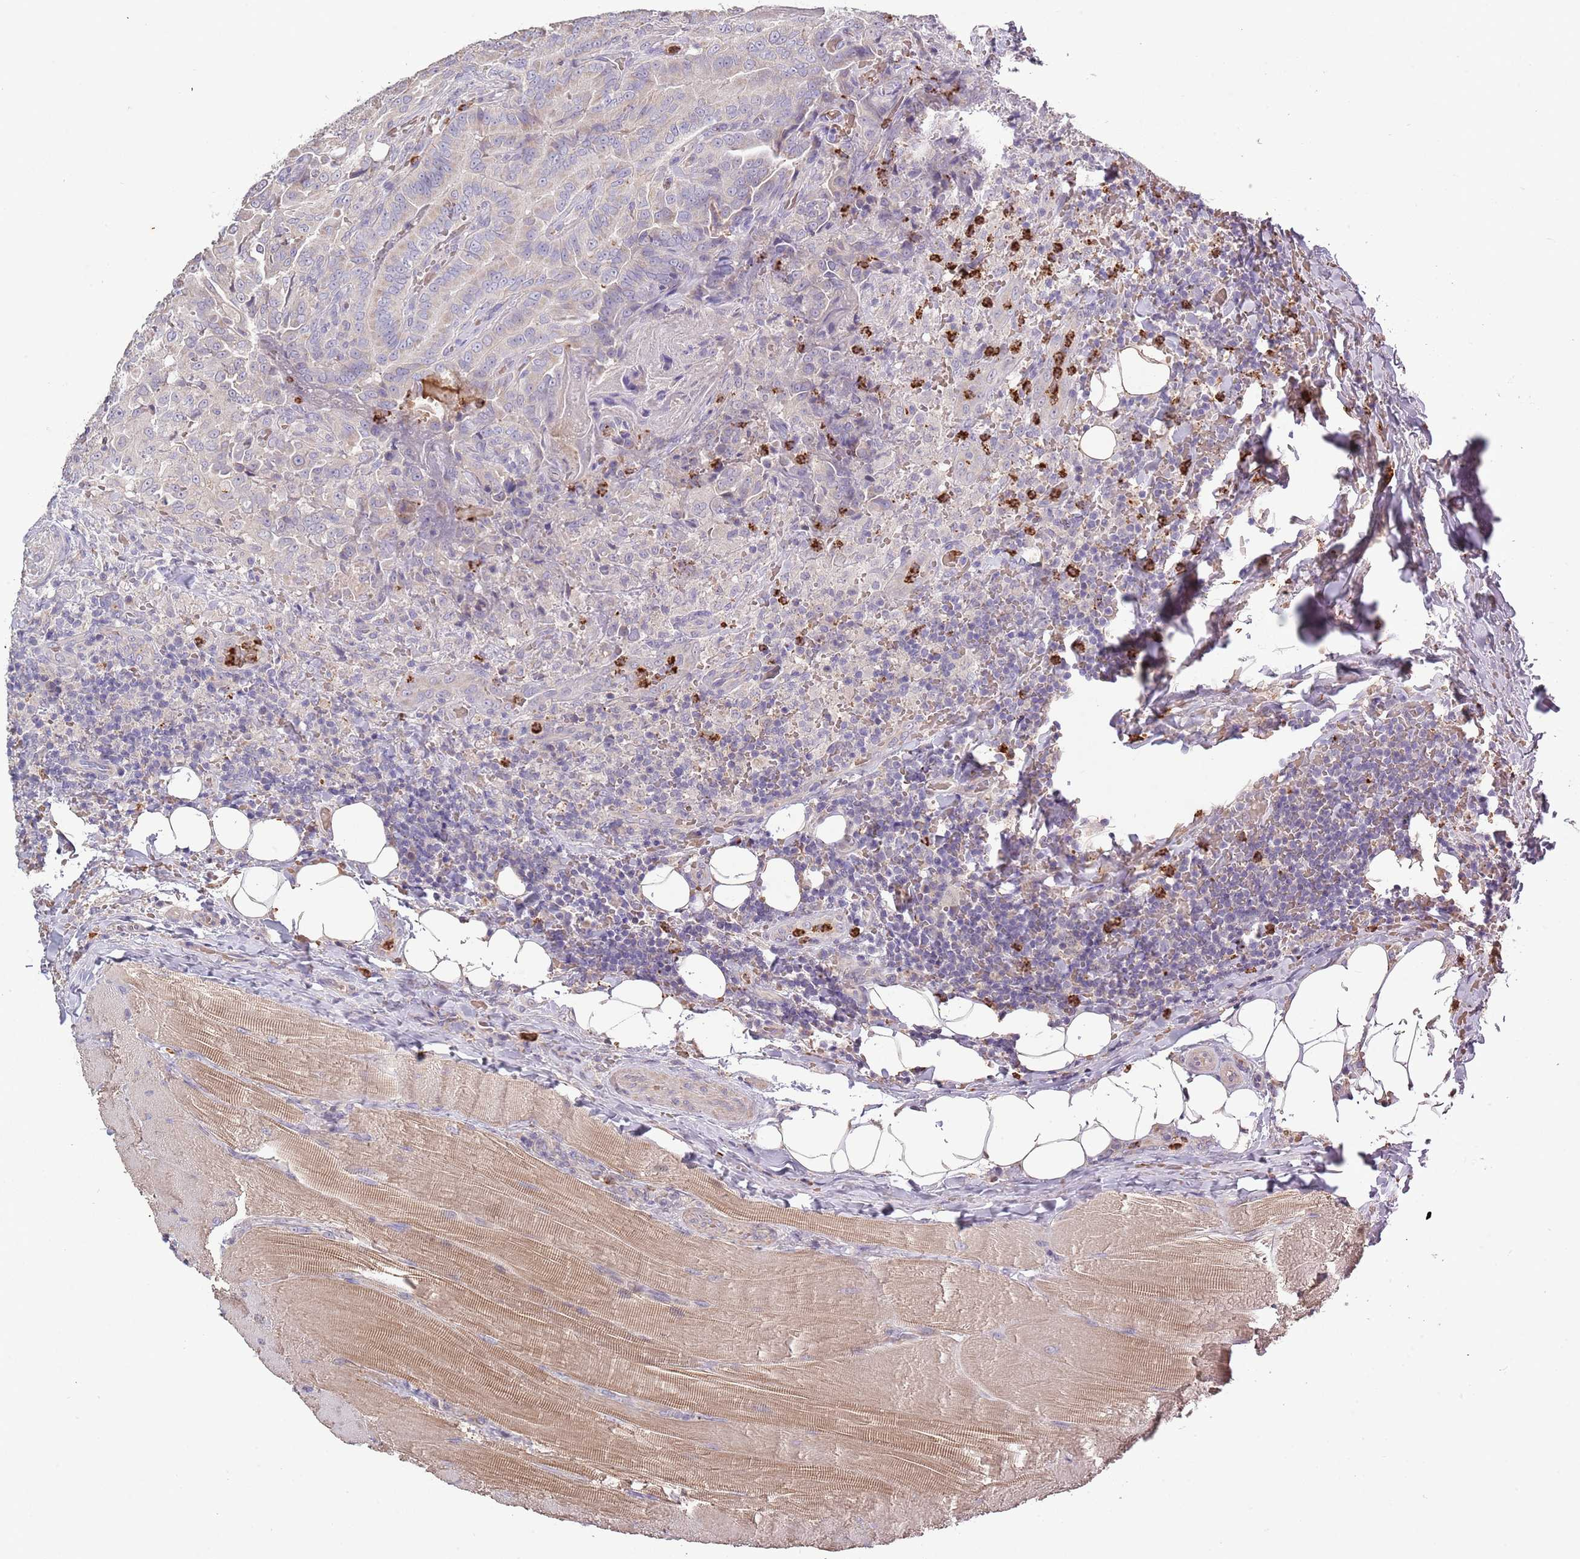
{"staining": {"intensity": "negative", "quantity": "none", "location": "none"}, "tissue": "thyroid cancer", "cell_type": "Tumor cells", "image_type": "cancer", "snomed": [{"axis": "morphology", "description": "Papillary adenocarcinoma, NOS"}, {"axis": "topography", "description": "Thyroid gland"}], "caption": "This is a photomicrograph of immunohistochemistry (IHC) staining of papillary adenocarcinoma (thyroid), which shows no expression in tumor cells.", "gene": "P2RY13", "patient": {"sex": "male", "age": 61}}